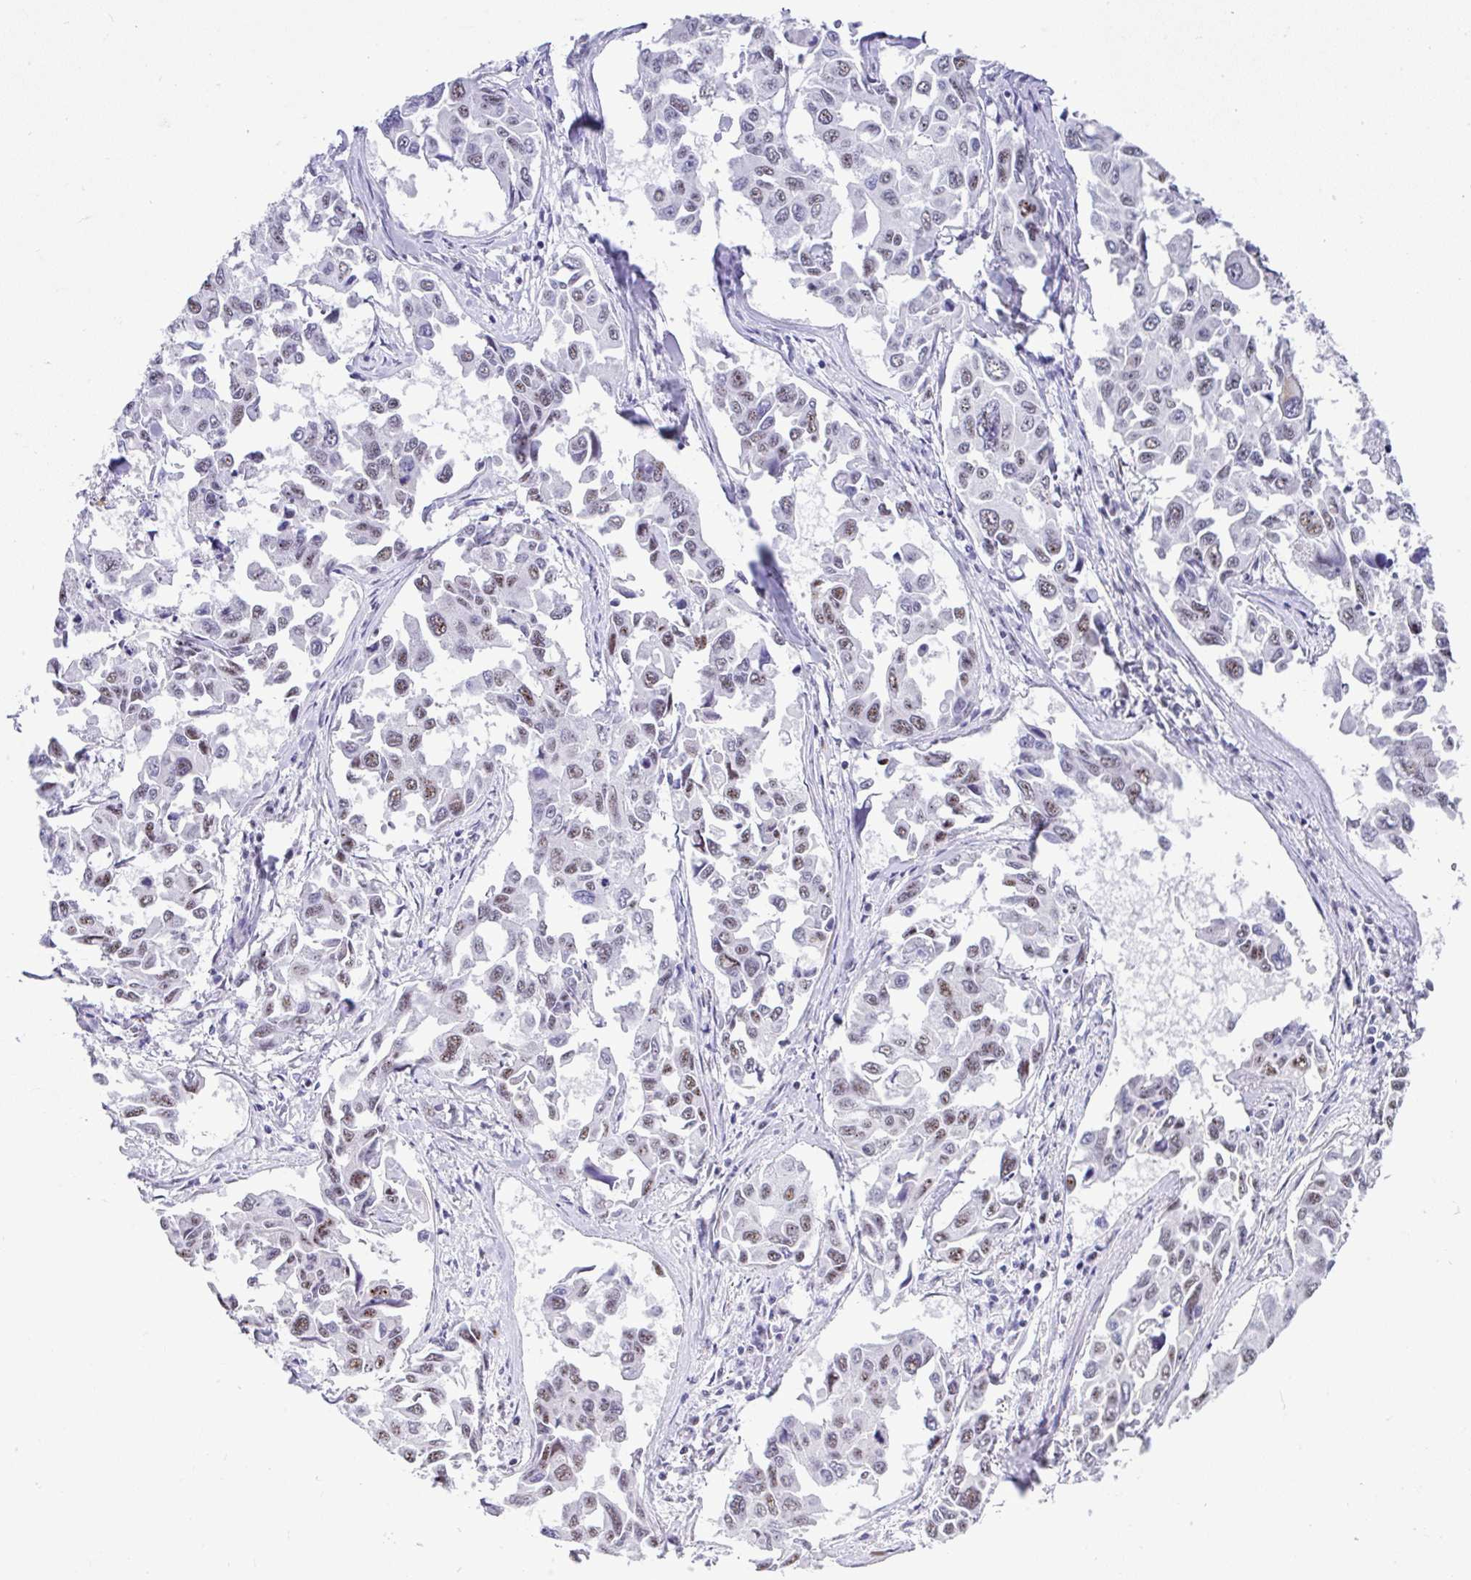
{"staining": {"intensity": "moderate", "quantity": "25%-75%", "location": "nuclear"}, "tissue": "lung cancer", "cell_type": "Tumor cells", "image_type": "cancer", "snomed": [{"axis": "morphology", "description": "Adenocarcinoma, NOS"}, {"axis": "topography", "description": "Lung"}], "caption": "Tumor cells demonstrate moderate nuclear expression in approximately 25%-75% of cells in lung adenocarcinoma.", "gene": "NR1D2", "patient": {"sex": "male", "age": 64}}